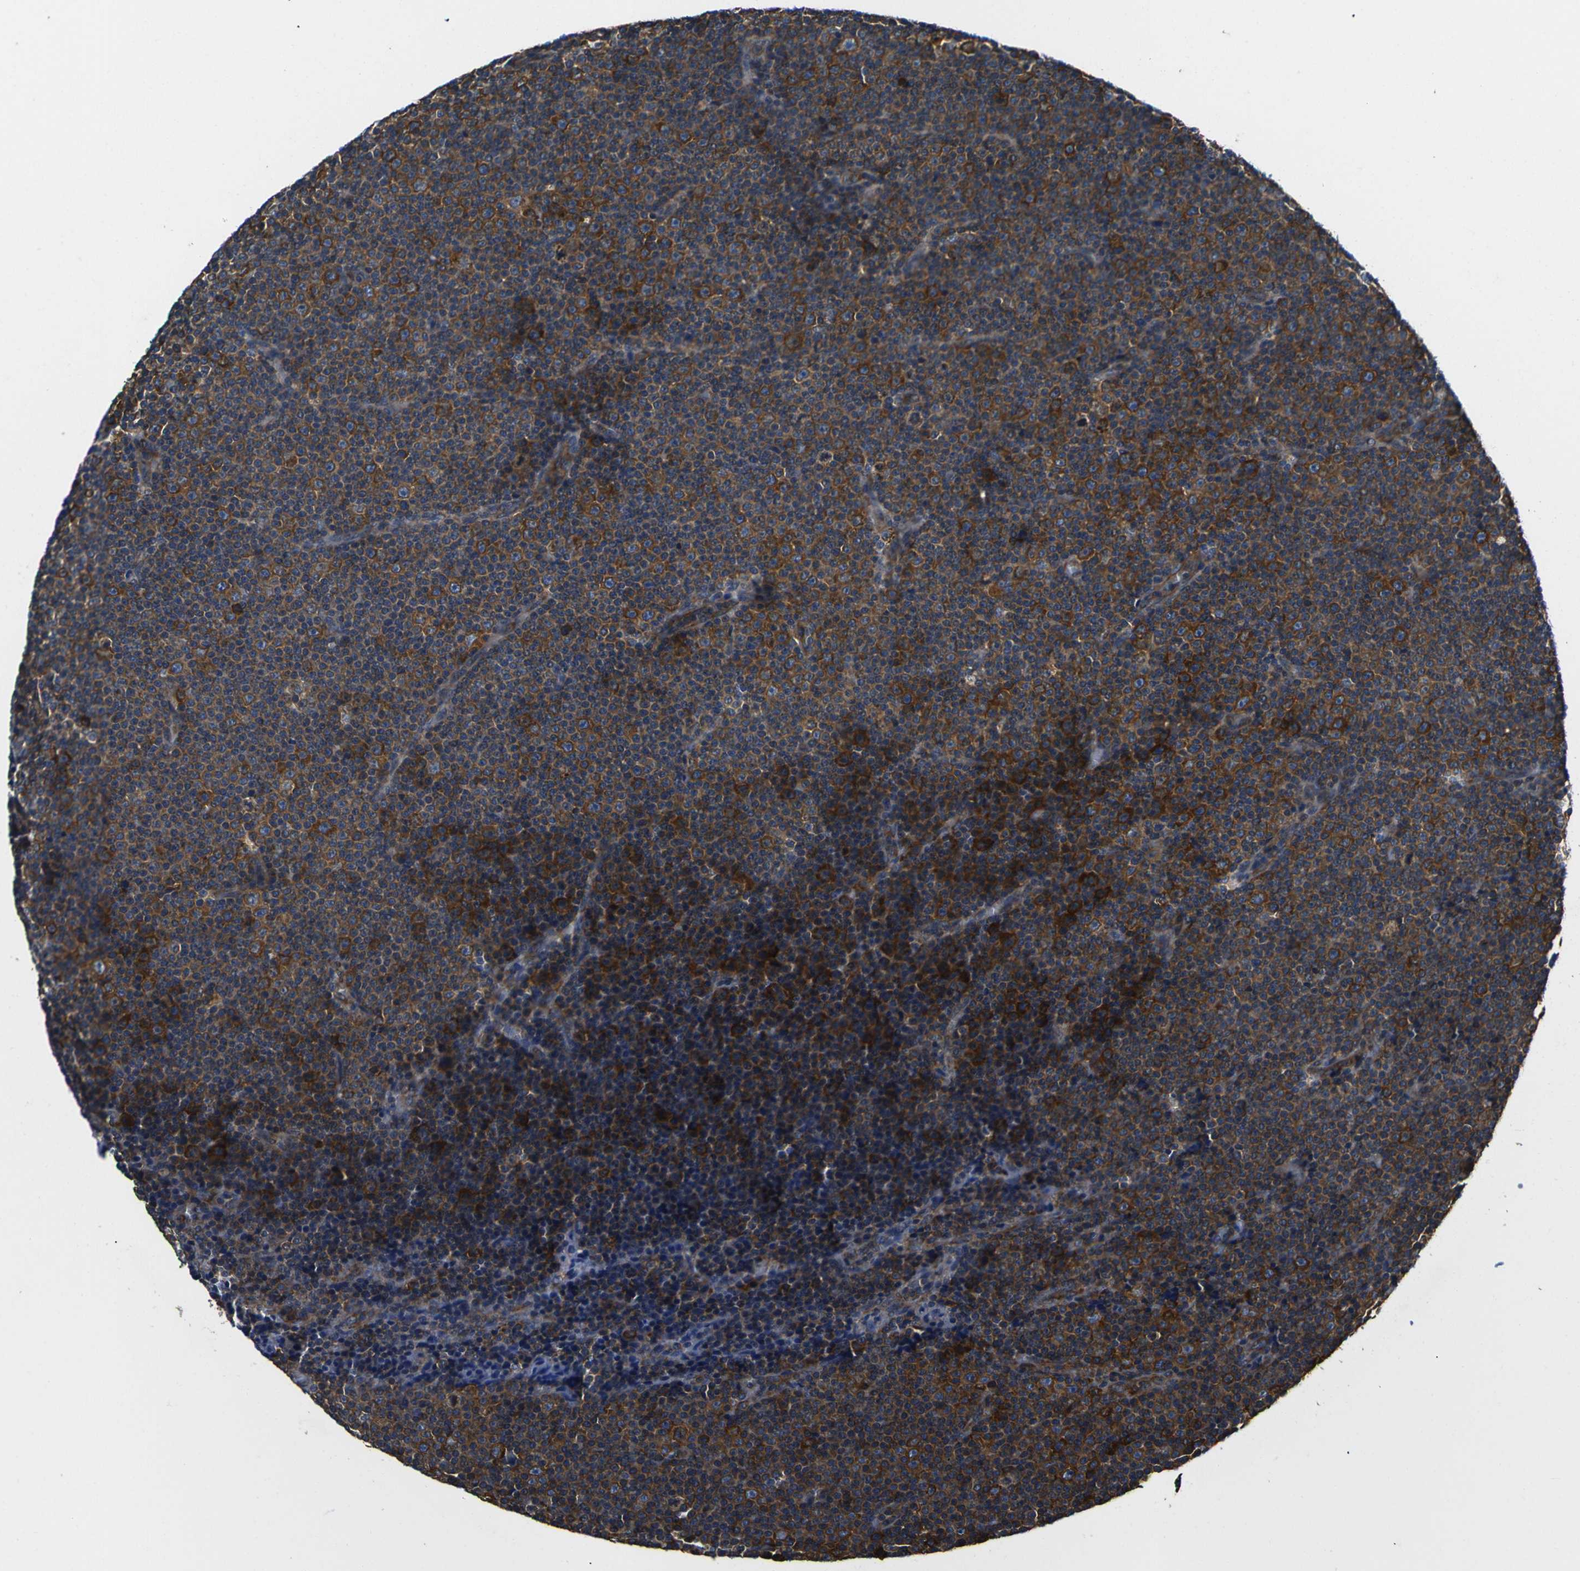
{"staining": {"intensity": "moderate", "quantity": ">75%", "location": "cytoplasmic/membranous"}, "tissue": "lymphoma", "cell_type": "Tumor cells", "image_type": "cancer", "snomed": [{"axis": "morphology", "description": "Malignant lymphoma, non-Hodgkin's type, Low grade"}, {"axis": "topography", "description": "Lymph node"}], "caption": "The histopathology image exhibits immunohistochemical staining of lymphoma. There is moderate cytoplasmic/membranous staining is identified in approximately >75% of tumor cells. The protein is shown in brown color, while the nuclei are stained blue.", "gene": "RPSA", "patient": {"sex": "female", "age": 67}}